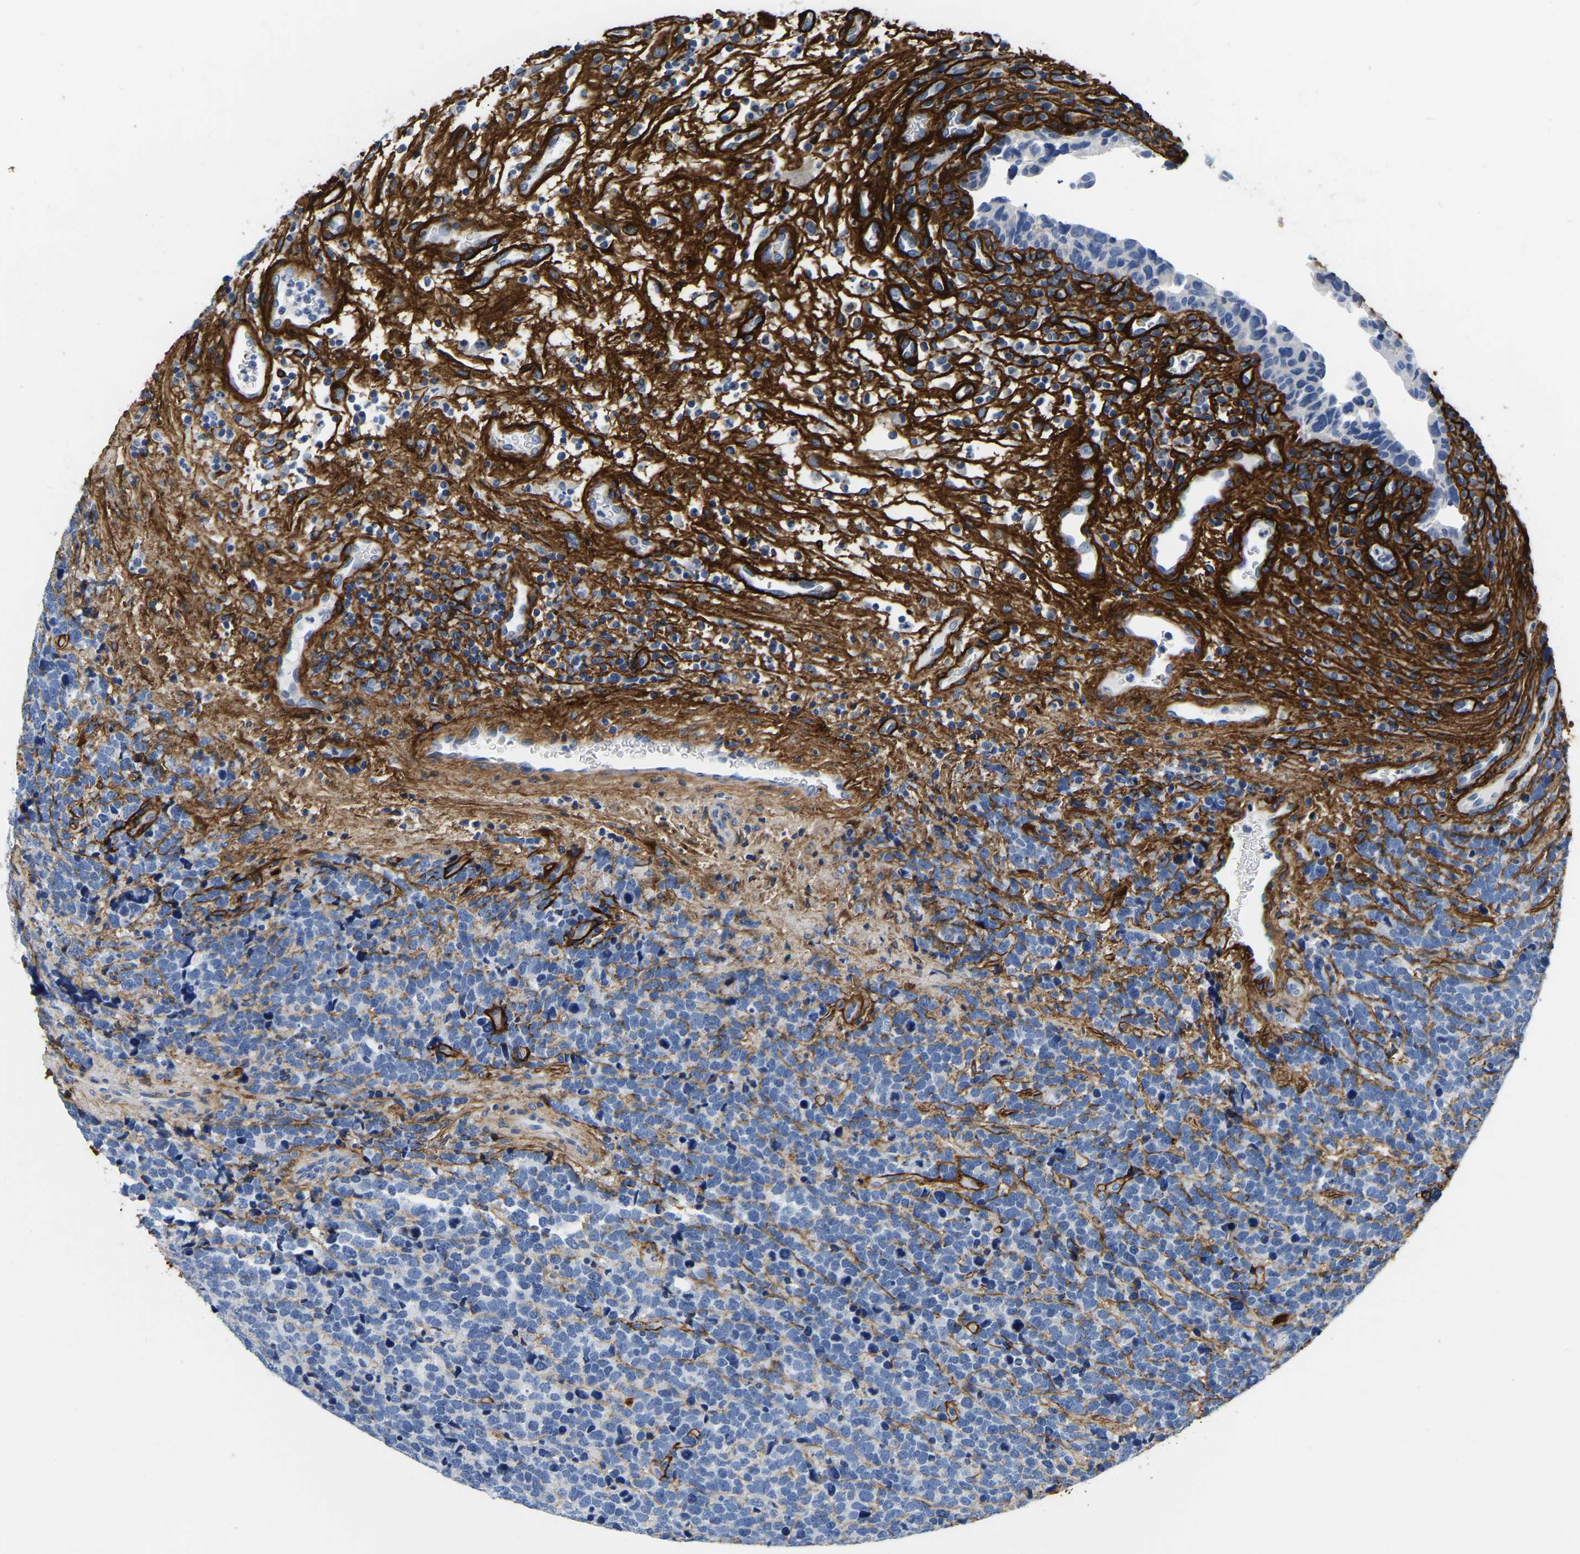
{"staining": {"intensity": "negative", "quantity": "none", "location": "none"}, "tissue": "urothelial cancer", "cell_type": "Tumor cells", "image_type": "cancer", "snomed": [{"axis": "morphology", "description": "Urothelial carcinoma, High grade"}, {"axis": "topography", "description": "Urinary bladder"}], "caption": "This is an IHC histopathology image of human high-grade urothelial carcinoma. There is no expression in tumor cells.", "gene": "COL6A1", "patient": {"sex": "female", "age": 82}}